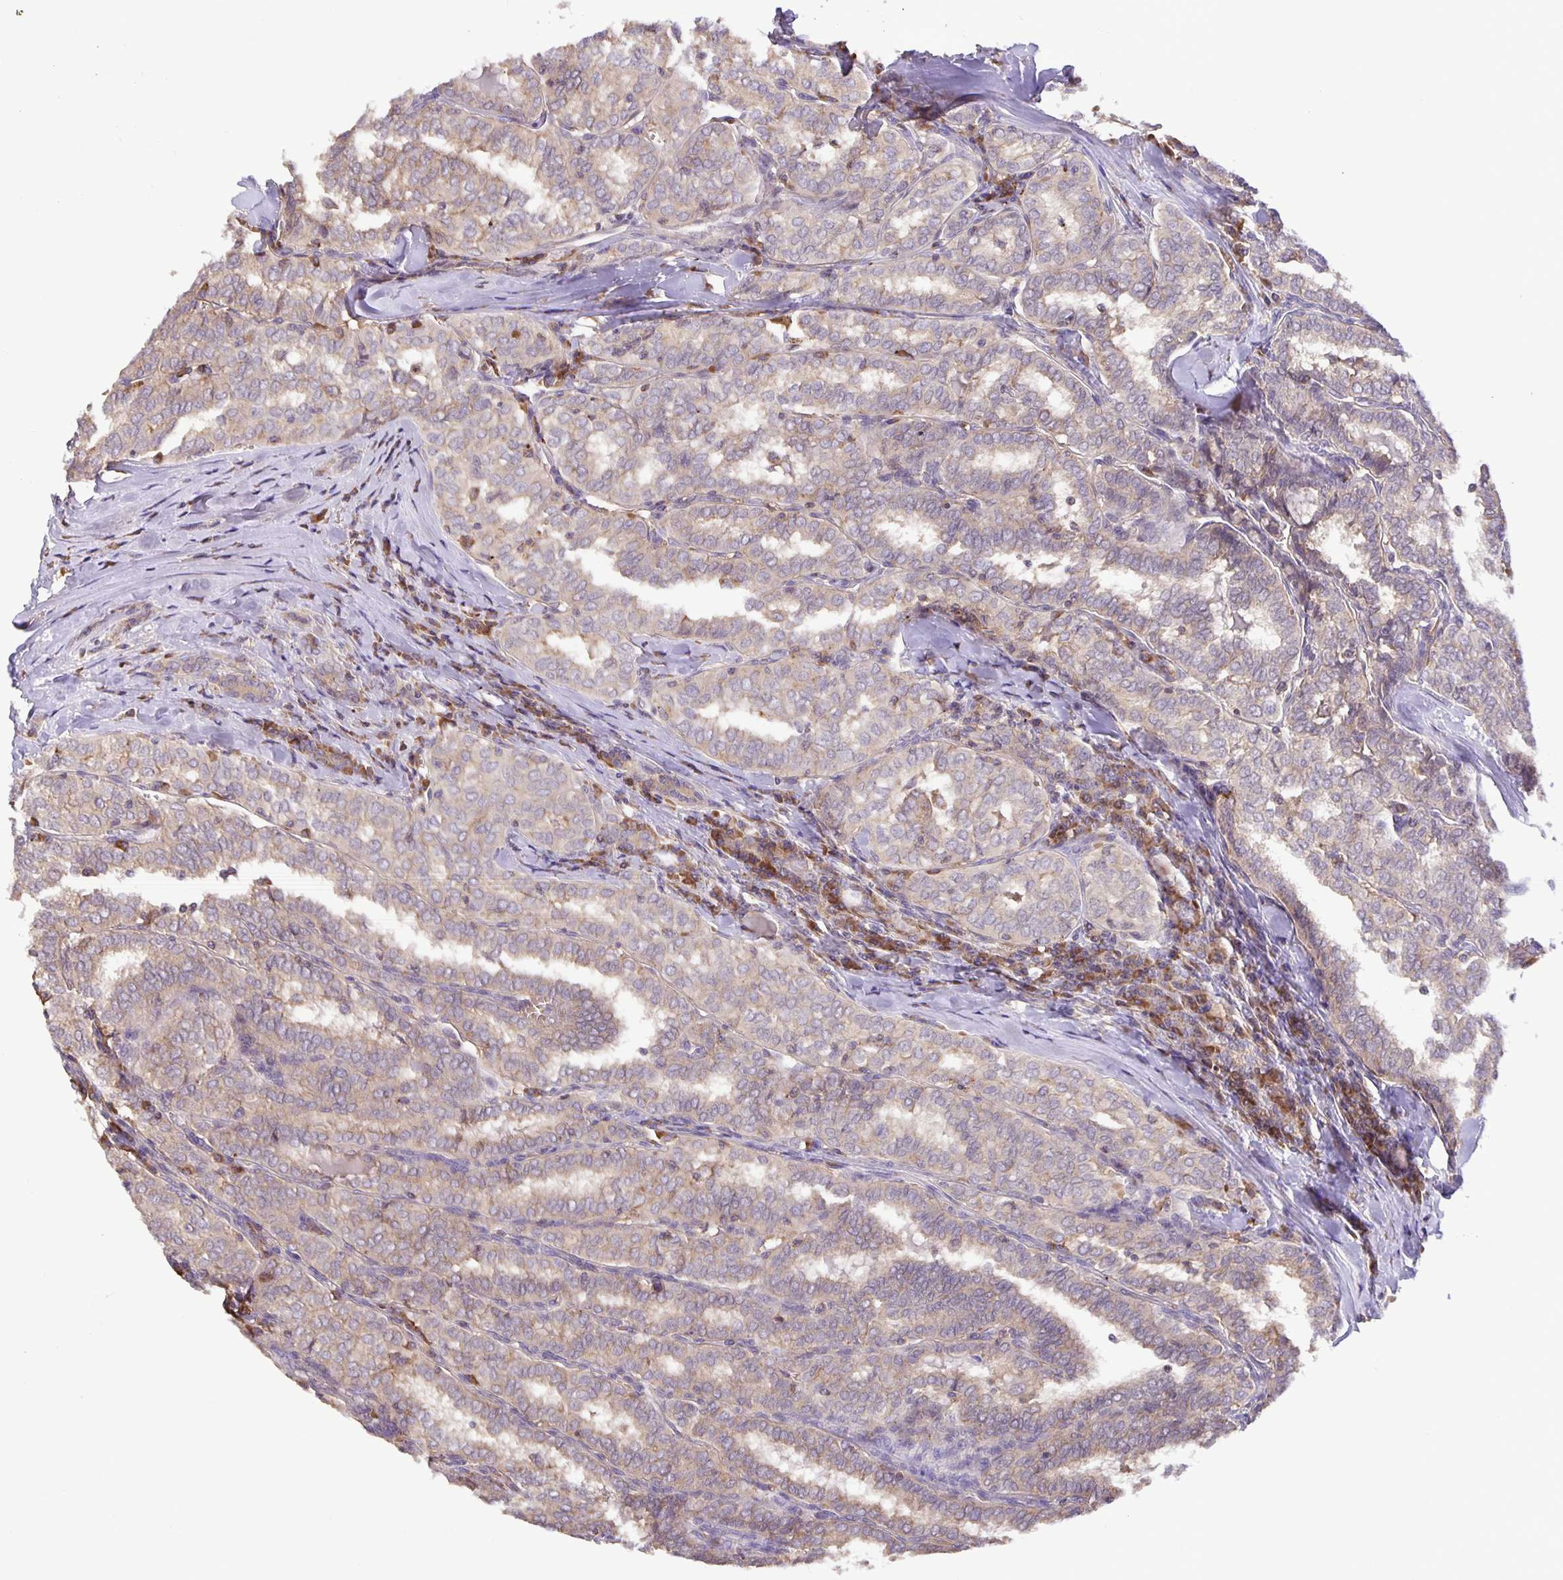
{"staining": {"intensity": "weak", "quantity": "<25%", "location": "cytoplasmic/membranous"}, "tissue": "thyroid cancer", "cell_type": "Tumor cells", "image_type": "cancer", "snomed": [{"axis": "morphology", "description": "Papillary adenocarcinoma, NOS"}, {"axis": "topography", "description": "Thyroid gland"}], "caption": "Immunohistochemistry (IHC) of human thyroid papillary adenocarcinoma exhibits no positivity in tumor cells.", "gene": "TMEM71", "patient": {"sex": "female", "age": 30}}